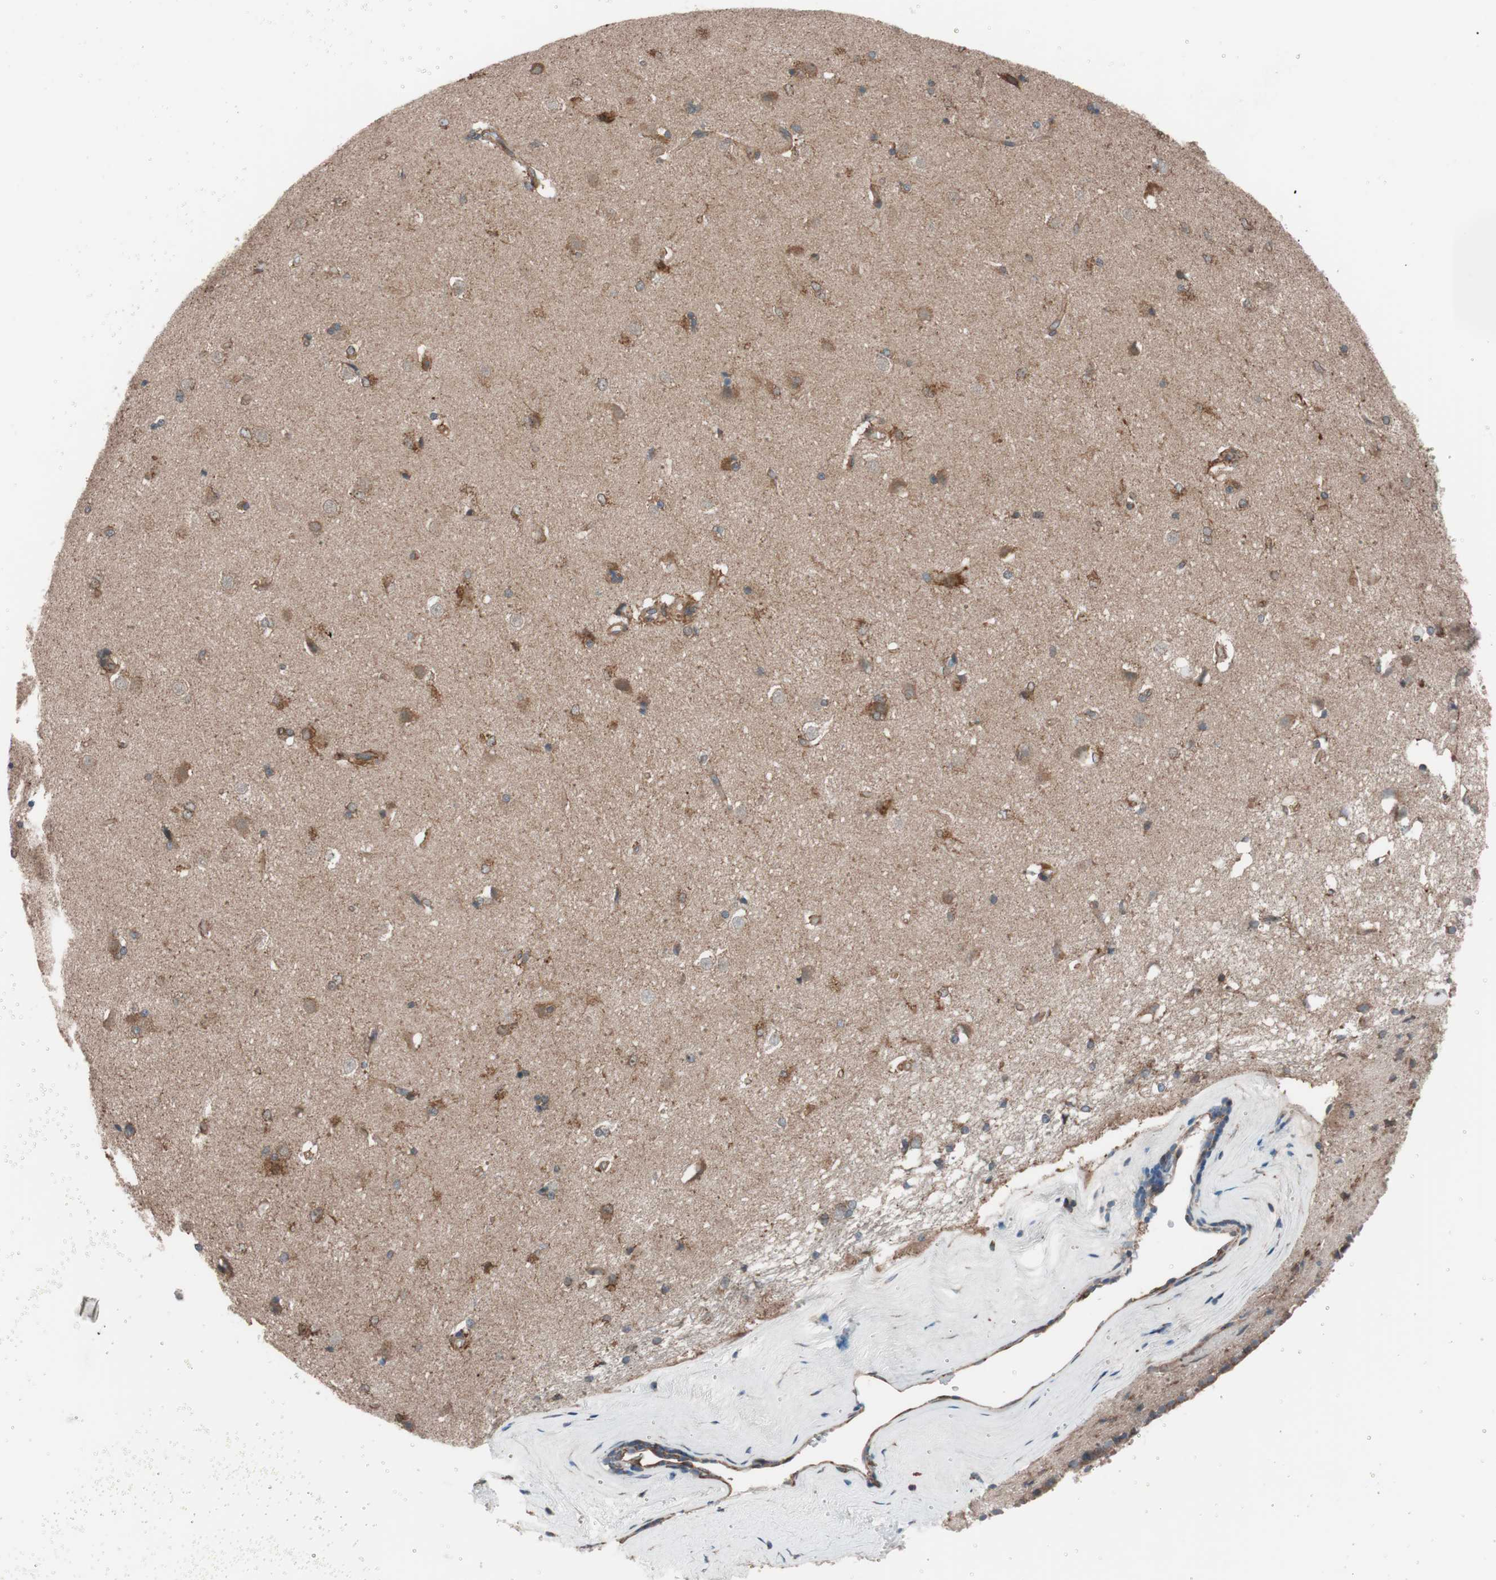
{"staining": {"intensity": "moderate", "quantity": ">75%", "location": "cytoplasmic/membranous"}, "tissue": "caudate", "cell_type": "Glial cells", "image_type": "normal", "snomed": [{"axis": "morphology", "description": "Normal tissue, NOS"}, {"axis": "topography", "description": "Lateral ventricle wall"}], "caption": "An image of human caudate stained for a protein displays moderate cytoplasmic/membranous brown staining in glial cells. (DAB (3,3'-diaminobenzidine) IHC with brightfield microscopy, high magnification).", "gene": "SEC31A", "patient": {"sex": "female", "age": 19}}